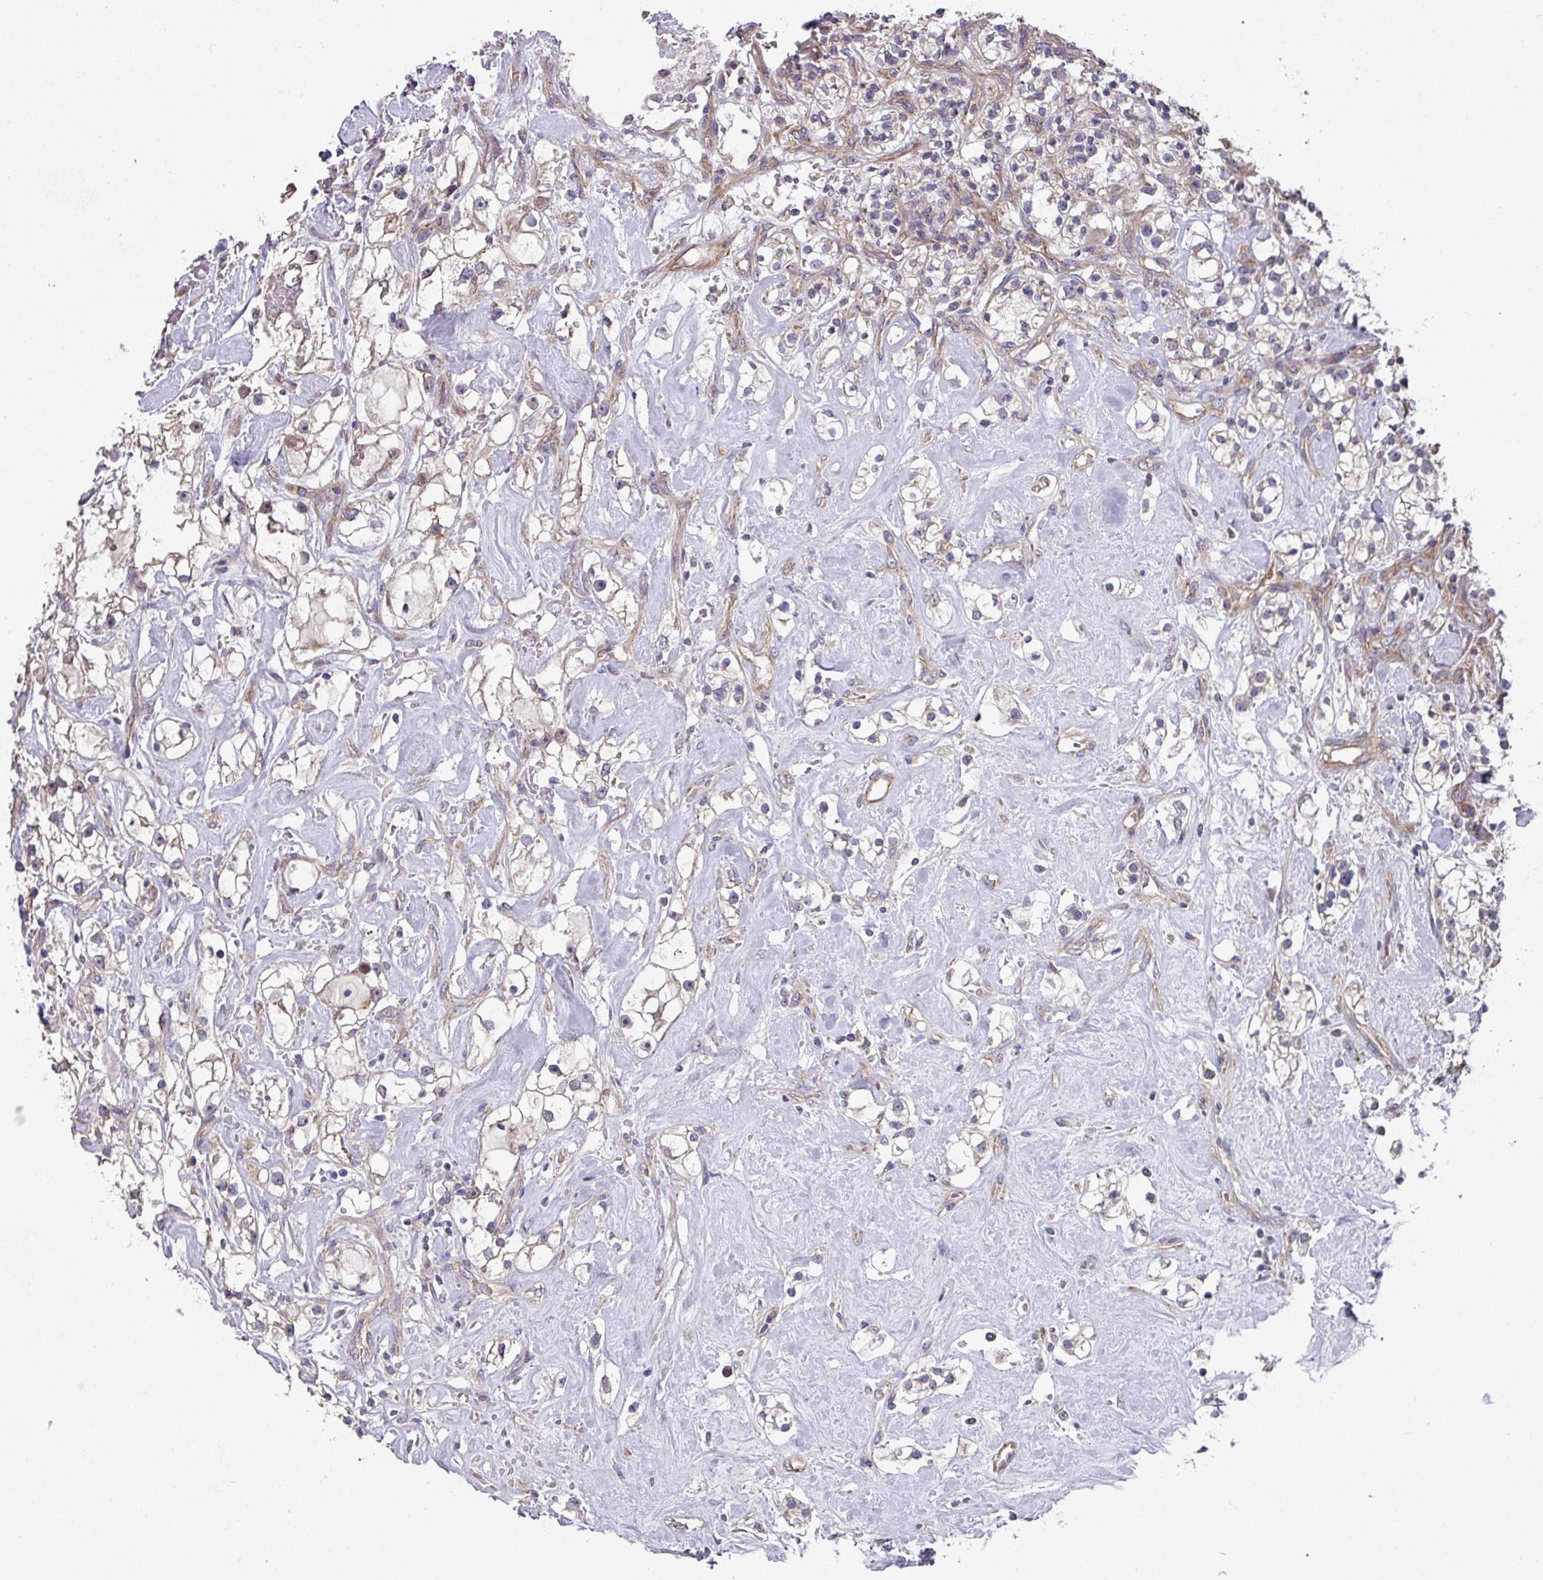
{"staining": {"intensity": "weak", "quantity": "25%-75%", "location": "cytoplasmic/membranous"}, "tissue": "renal cancer", "cell_type": "Tumor cells", "image_type": "cancer", "snomed": [{"axis": "morphology", "description": "Adenocarcinoma, NOS"}, {"axis": "topography", "description": "Kidney"}], "caption": "There is low levels of weak cytoplasmic/membranous expression in tumor cells of renal cancer (adenocarcinoma), as demonstrated by immunohistochemical staining (brown color).", "gene": "DCAF12L2", "patient": {"sex": "male", "age": 77}}